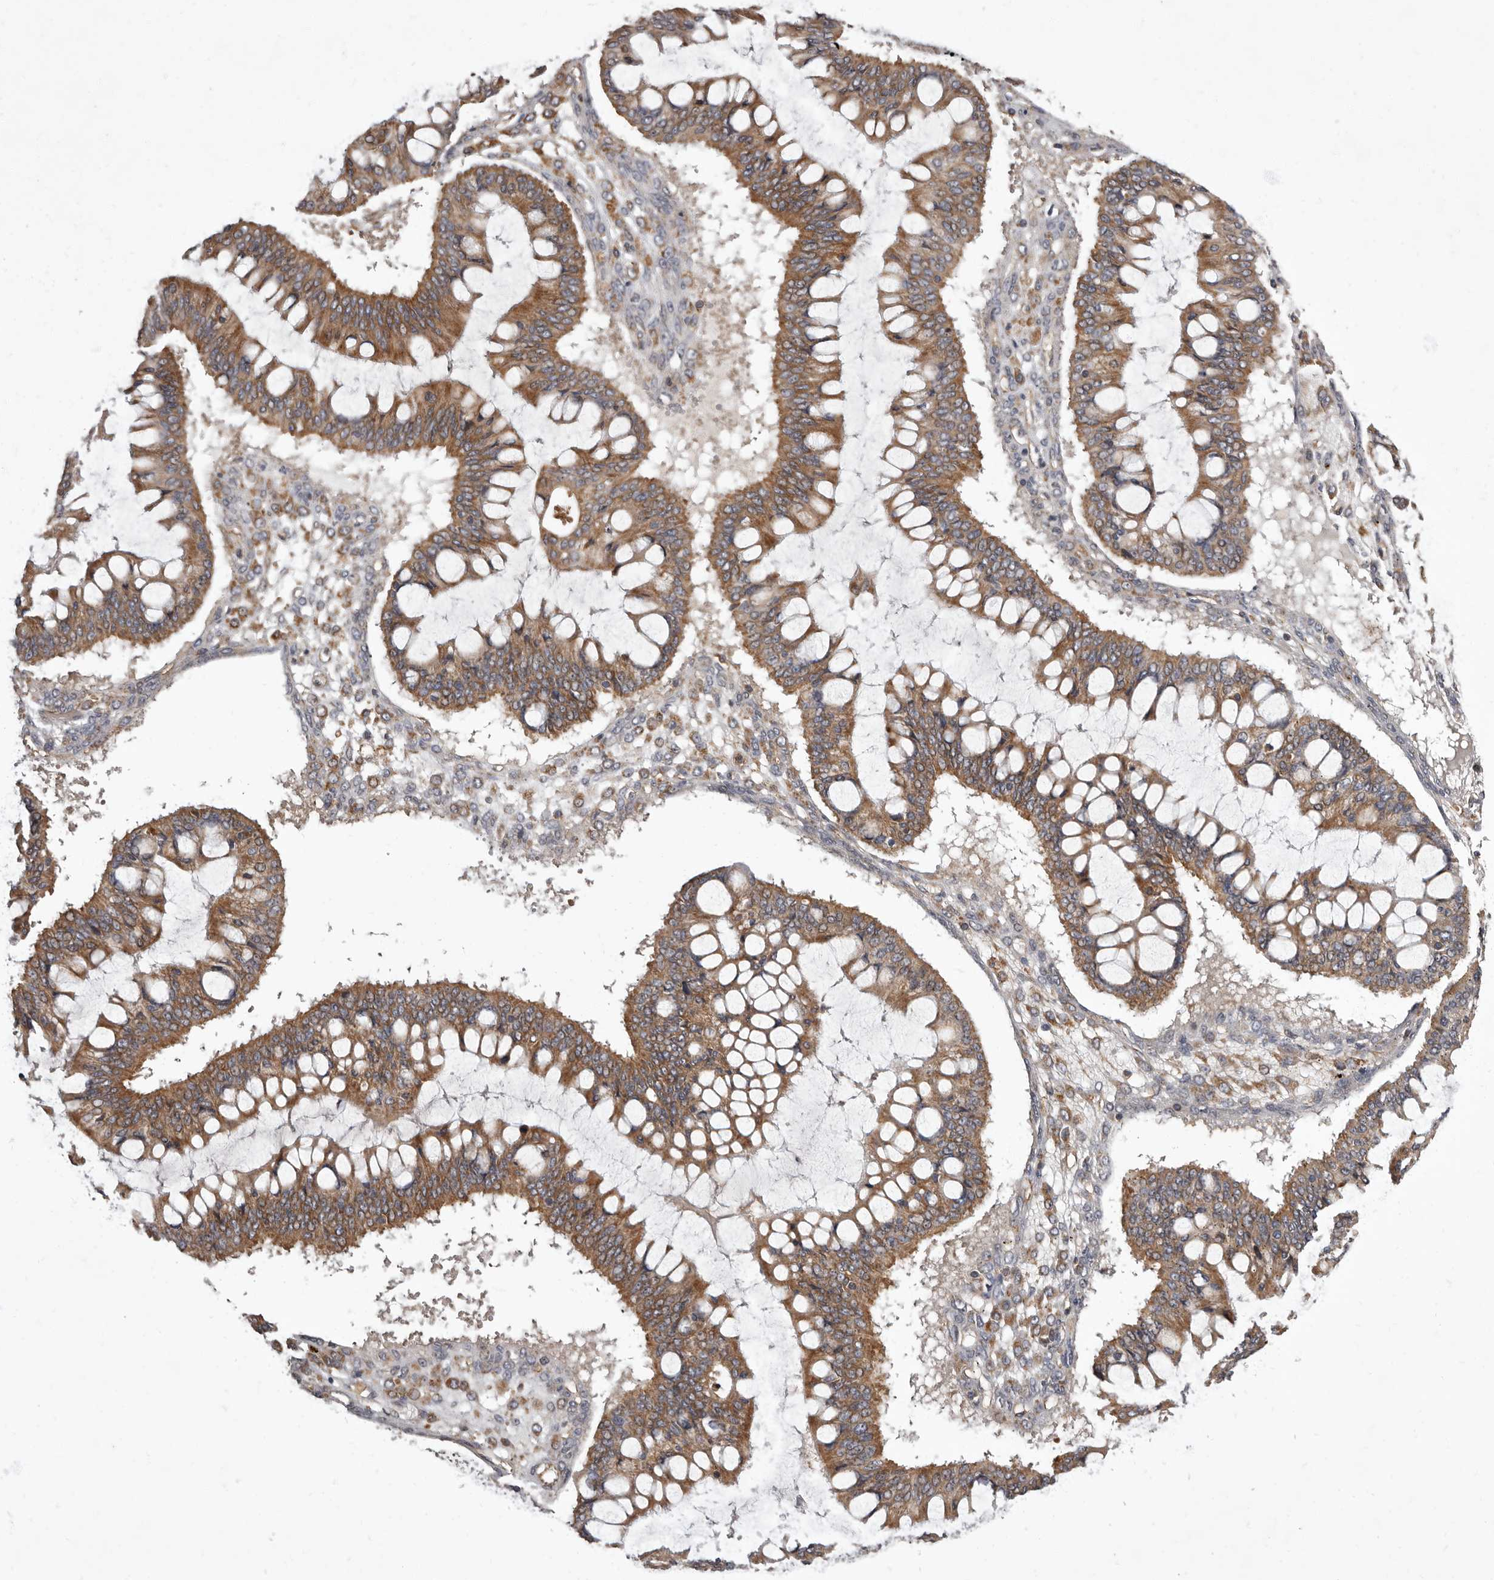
{"staining": {"intensity": "moderate", "quantity": ">75%", "location": "cytoplasmic/membranous"}, "tissue": "ovarian cancer", "cell_type": "Tumor cells", "image_type": "cancer", "snomed": [{"axis": "morphology", "description": "Cystadenocarcinoma, mucinous, NOS"}, {"axis": "topography", "description": "Ovary"}], "caption": "Immunohistochemistry (IHC) photomicrograph of human ovarian mucinous cystadenocarcinoma stained for a protein (brown), which displays medium levels of moderate cytoplasmic/membranous positivity in approximately >75% of tumor cells.", "gene": "ADCY2", "patient": {"sex": "female", "age": 73}}